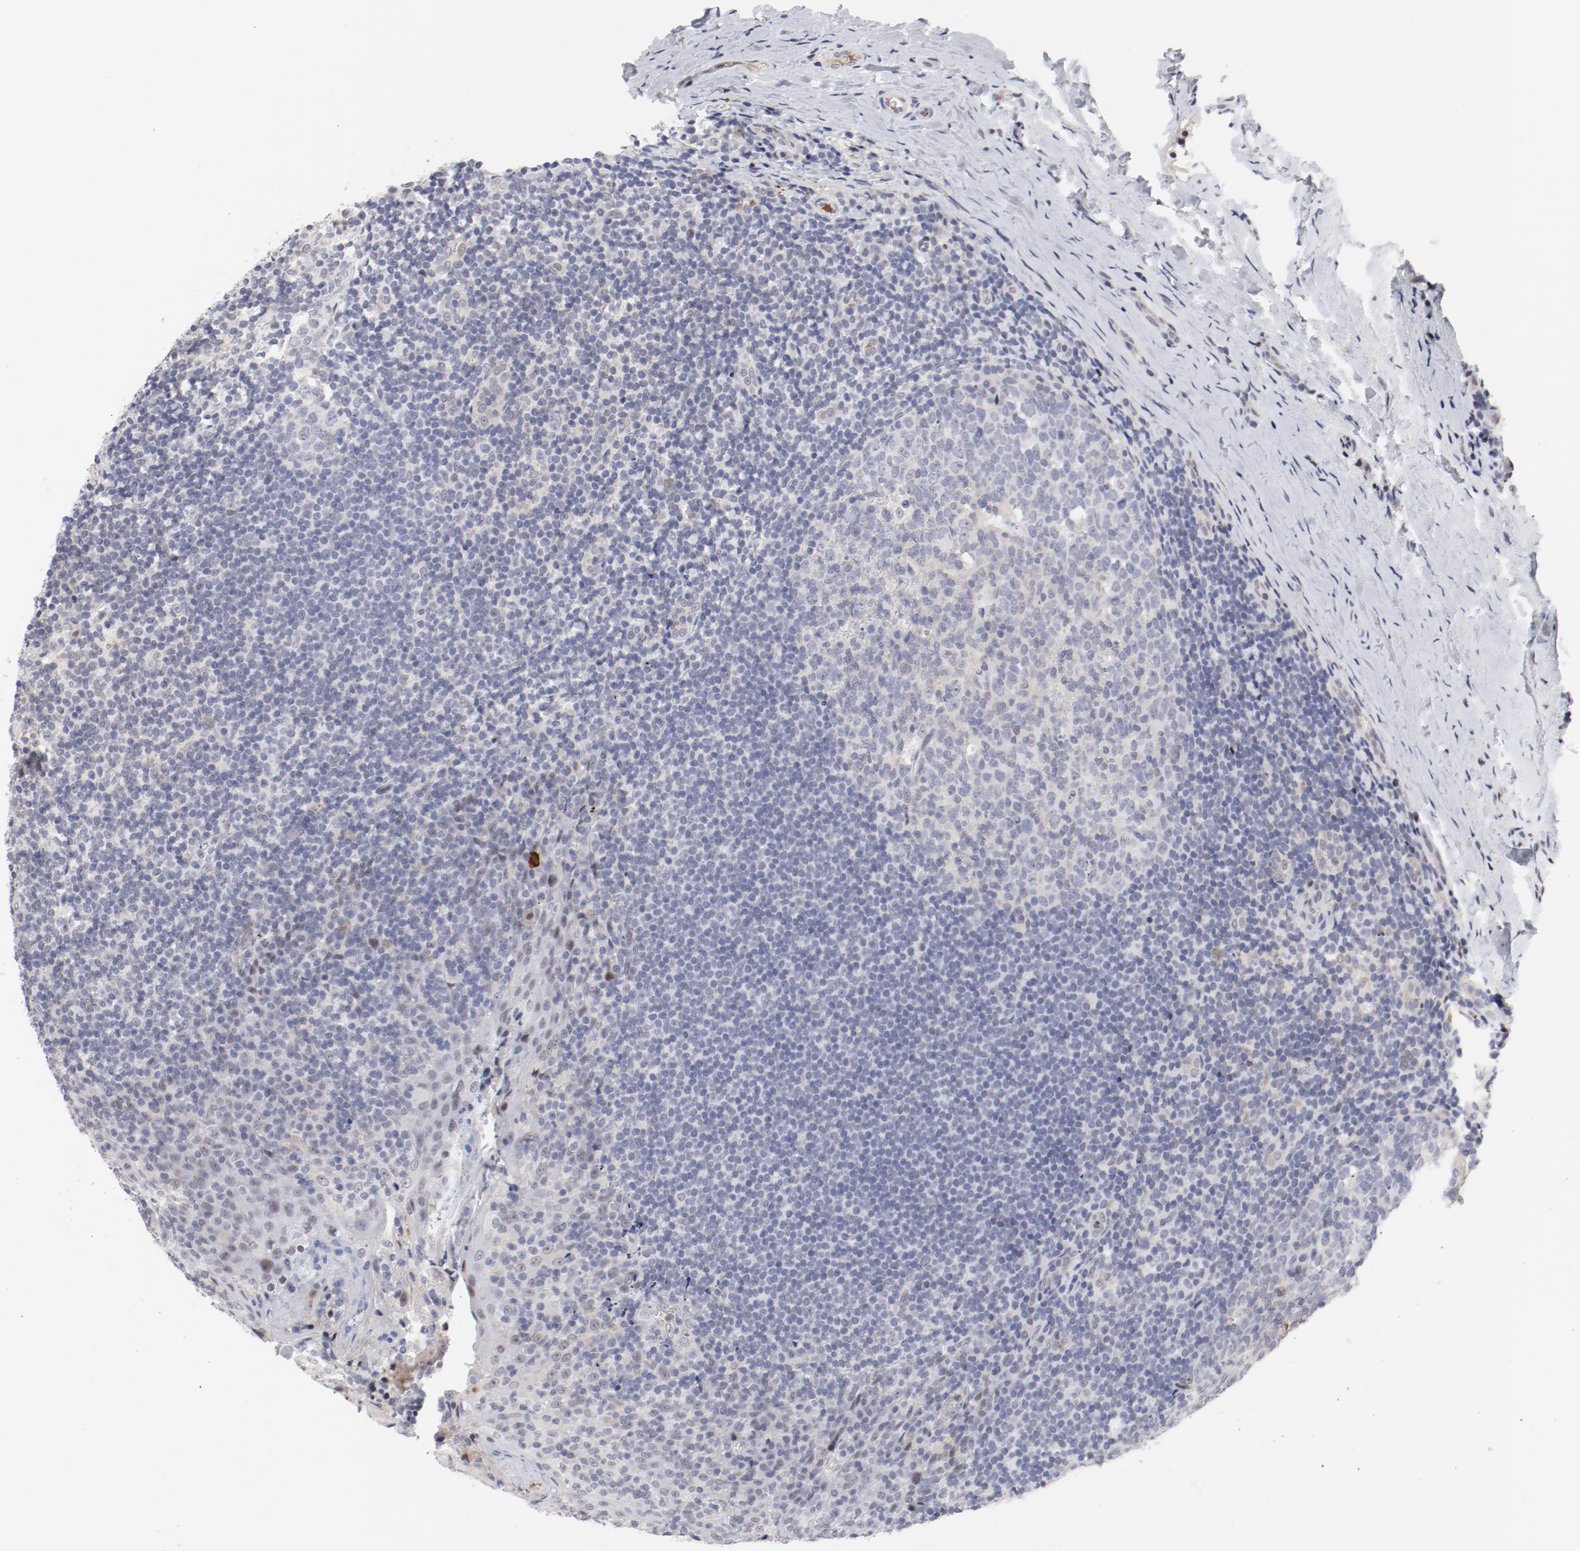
{"staining": {"intensity": "weak", "quantity": "25%-75%", "location": "cytoplasmic/membranous"}, "tissue": "tonsil", "cell_type": "Germinal center cells", "image_type": "normal", "snomed": [{"axis": "morphology", "description": "Normal tissue, NOS"}, {"axis": "topography", "description": "Tonsil"}], "caption": "The histopathology image displays staining of normal tonsil, revealing weak cytoplasmic/membranous protein positivity (brown color) within germinal center cells.", "gene": "FSCB", "patient": {"sex": "male", "age": 31}}